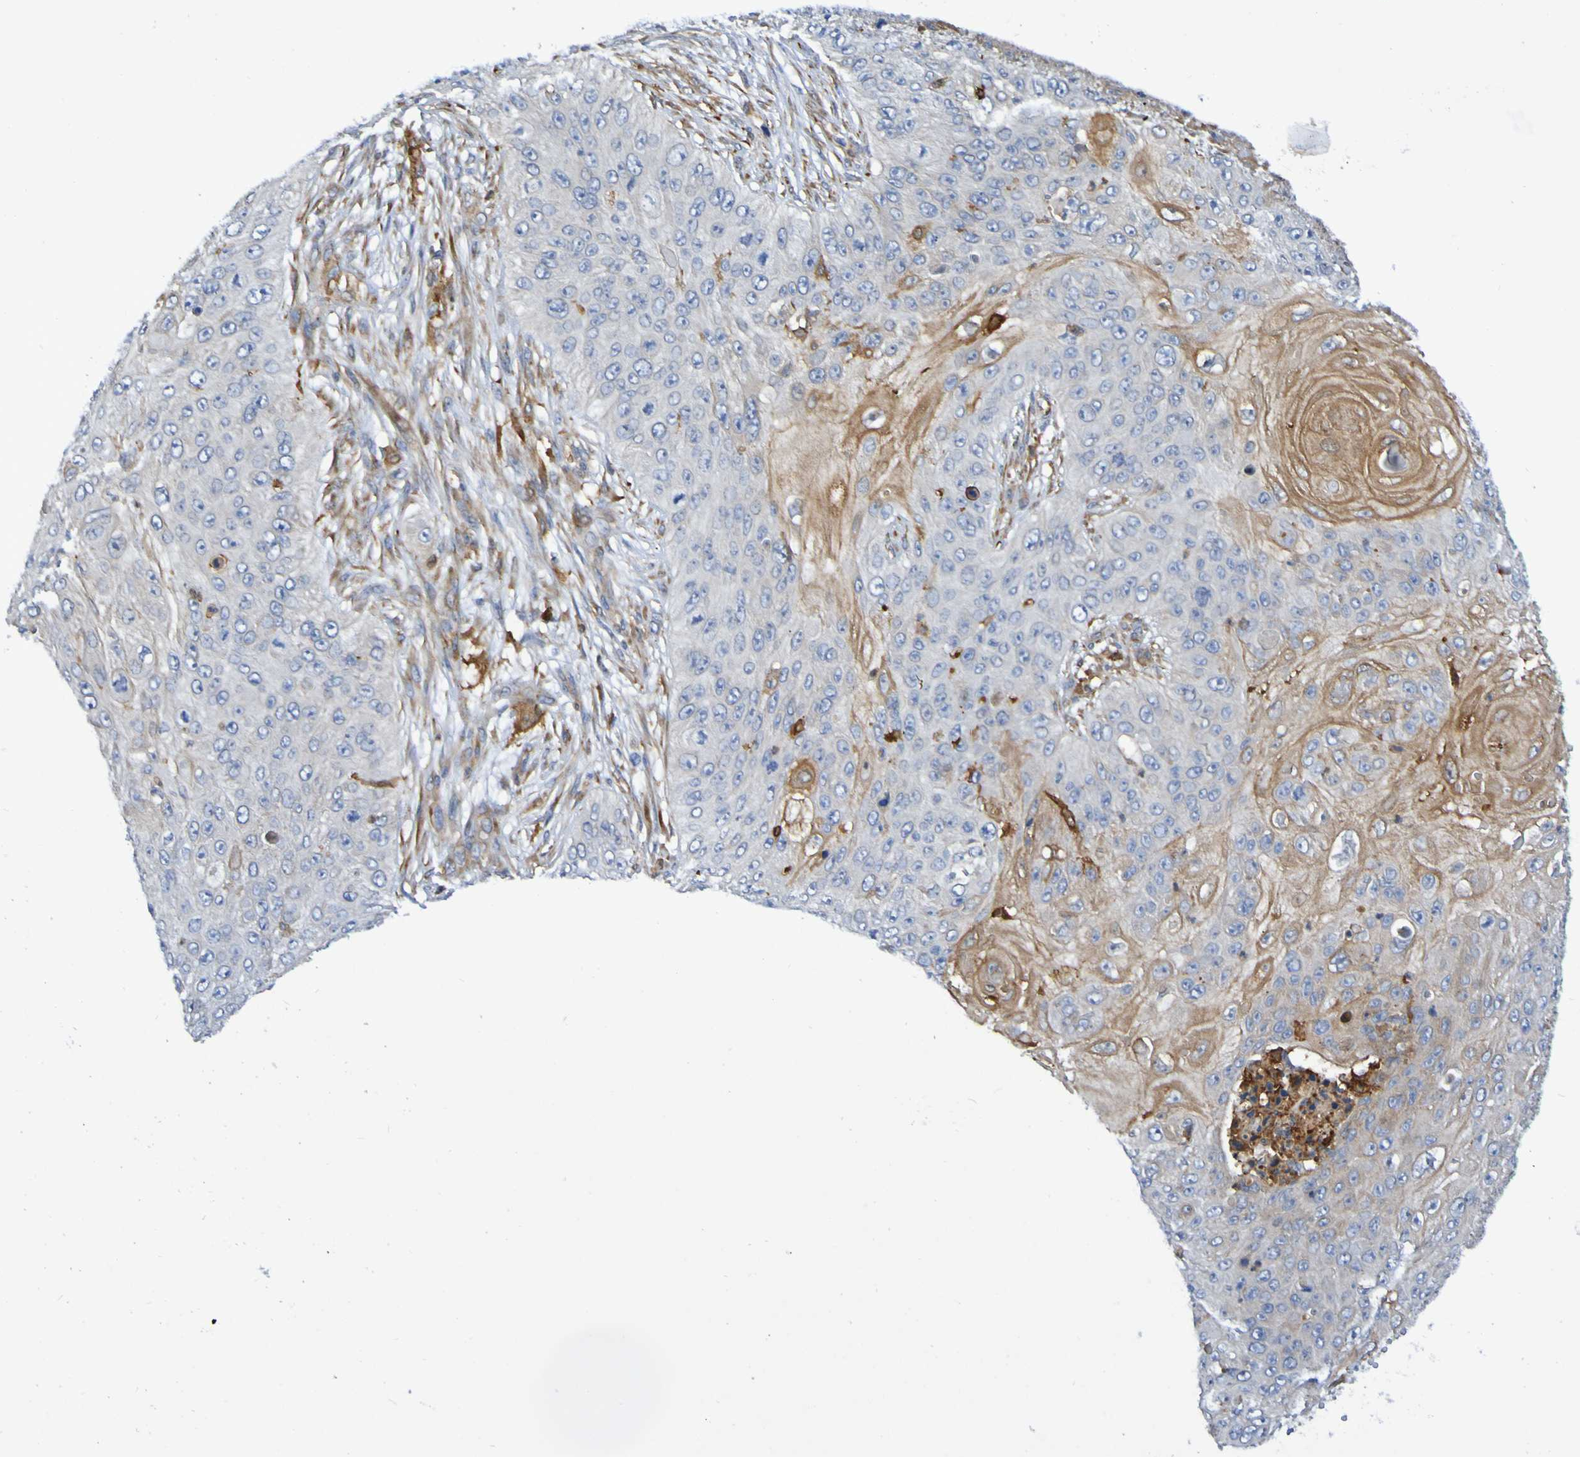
{"staining": {"intensity": "moderate", "quantity": "<25%", "location": "cytoplasmic/membranous"}, "tissue": "skin cancer", "cell_type": "Tumor cells", "image_type": "cancer", "snomed": [{"axis": "morphology", "description": "Squamous cell carcinoma, NOS"}, {"axis": "topography", "description": "Skin"}], "caption": "Protein expression analysis of human skin squamous cell carcinoma reveals moderate cytoplasmic/membranous expression in approximately <25% of tumor cells.", "gene": "SCRG1", "patient": {"sex": "female", "age": 80}}